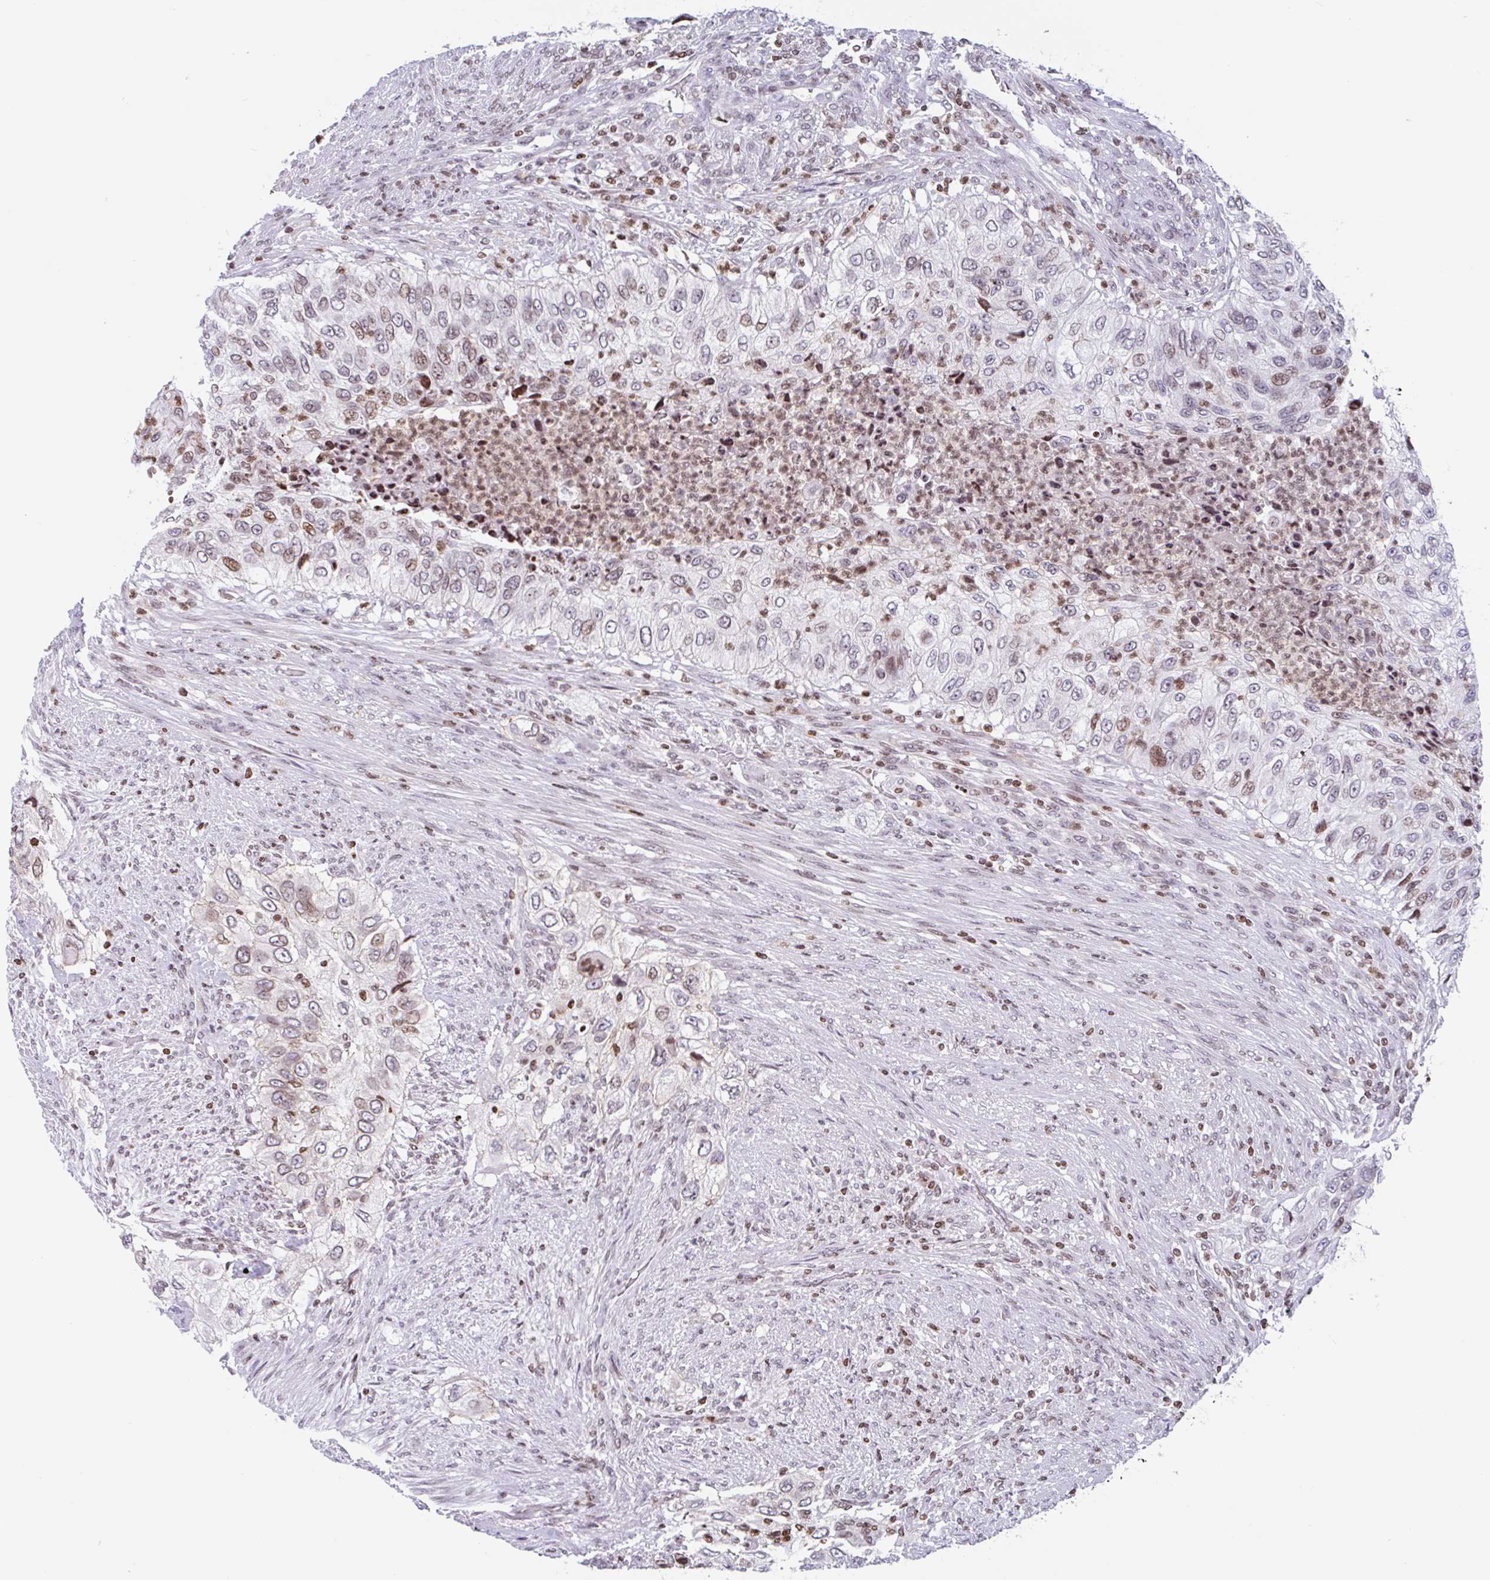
{"staining": {"intensity": "weak", "quantity": "25%-75%", "location": "nuclear"}, "tissue": "urothelial cancer", "cell_type": "Tumor cells", "image_type": "cancer", "snomed": [{"axis": "morphology", "description": "Urothelial carcinoma, High grade"}, {"axis": "topography", "description": "Urinary bladder"}], "caption": "This is a micrograph of immunohistochemistry staining of urothelial cancer, which shows weak staining in the nuclear of tumor cells.", "gene": "NOL6", "patient": {"sex": "female", "age": 60}}